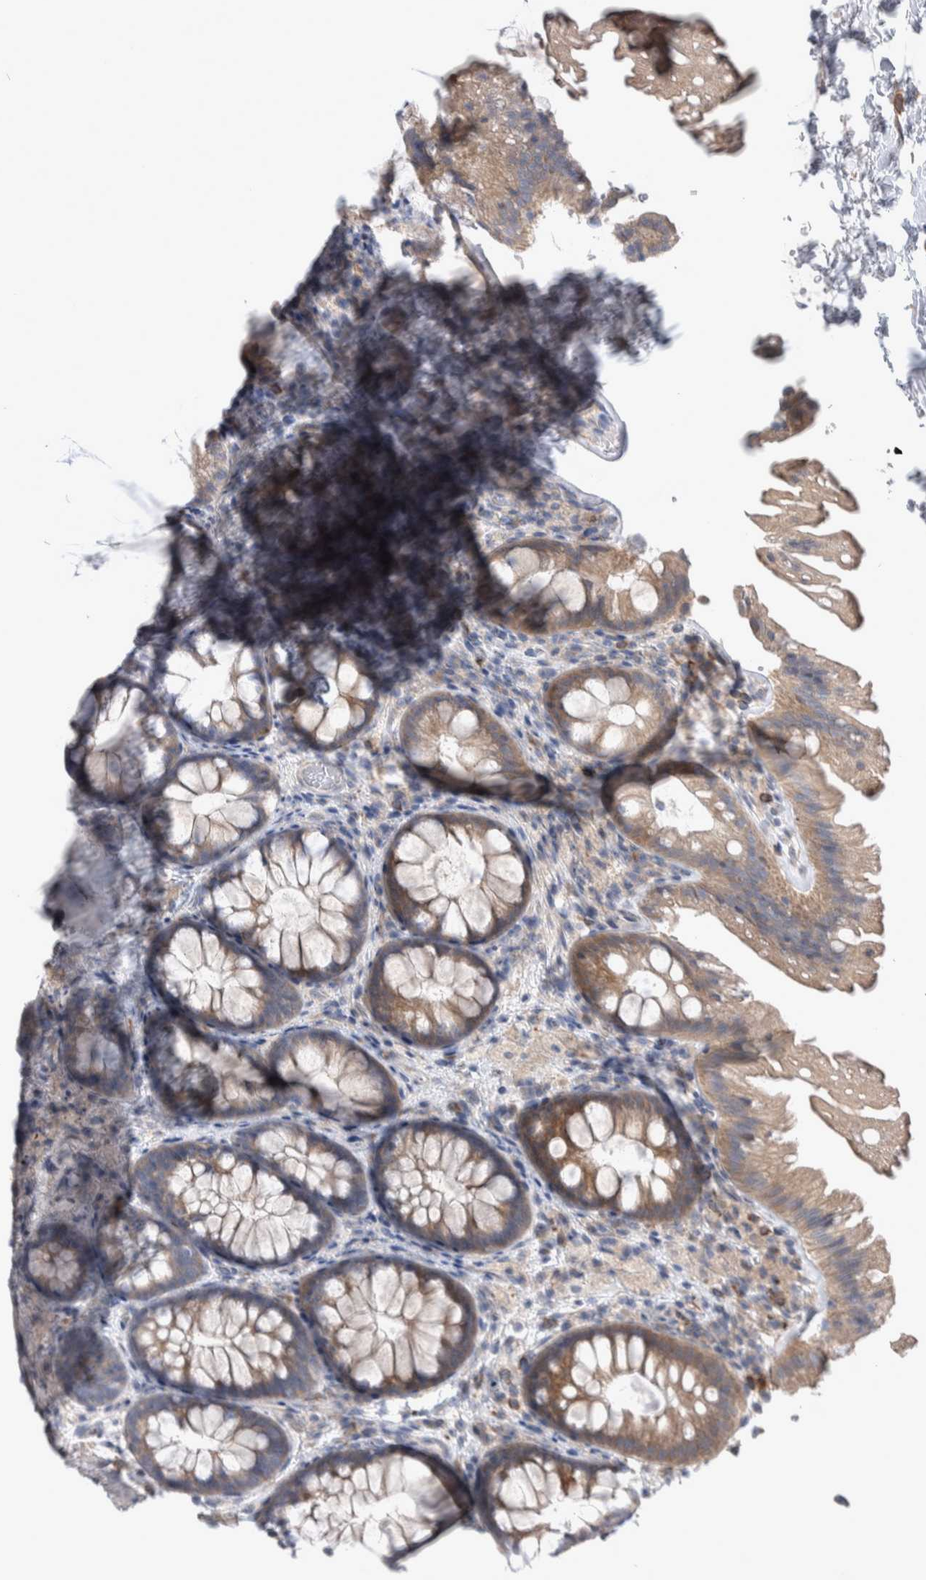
{"staining": {"intensity": "weak", "quantity": "25%-75%", "location": "cytoplasmic/membranous"}, "tissue": "colon", "cell_type": "Endothelial cells", "image_type": "normal", "snomed": [{"axis": "morphology", "description": "Normal tissue, NOS"}, {"axis": "topography", "description": "Colon"}], "caption": "Protein expression analysis of unremarkable colon shows weak cytoplasmic/membranous staining in approximately 25%-75% of endothelial cells. The protein is shown in brown color, while the nuclei are stained blue.", "gene": "IBTK", "patient": {"sex": "female", "age": 62}}